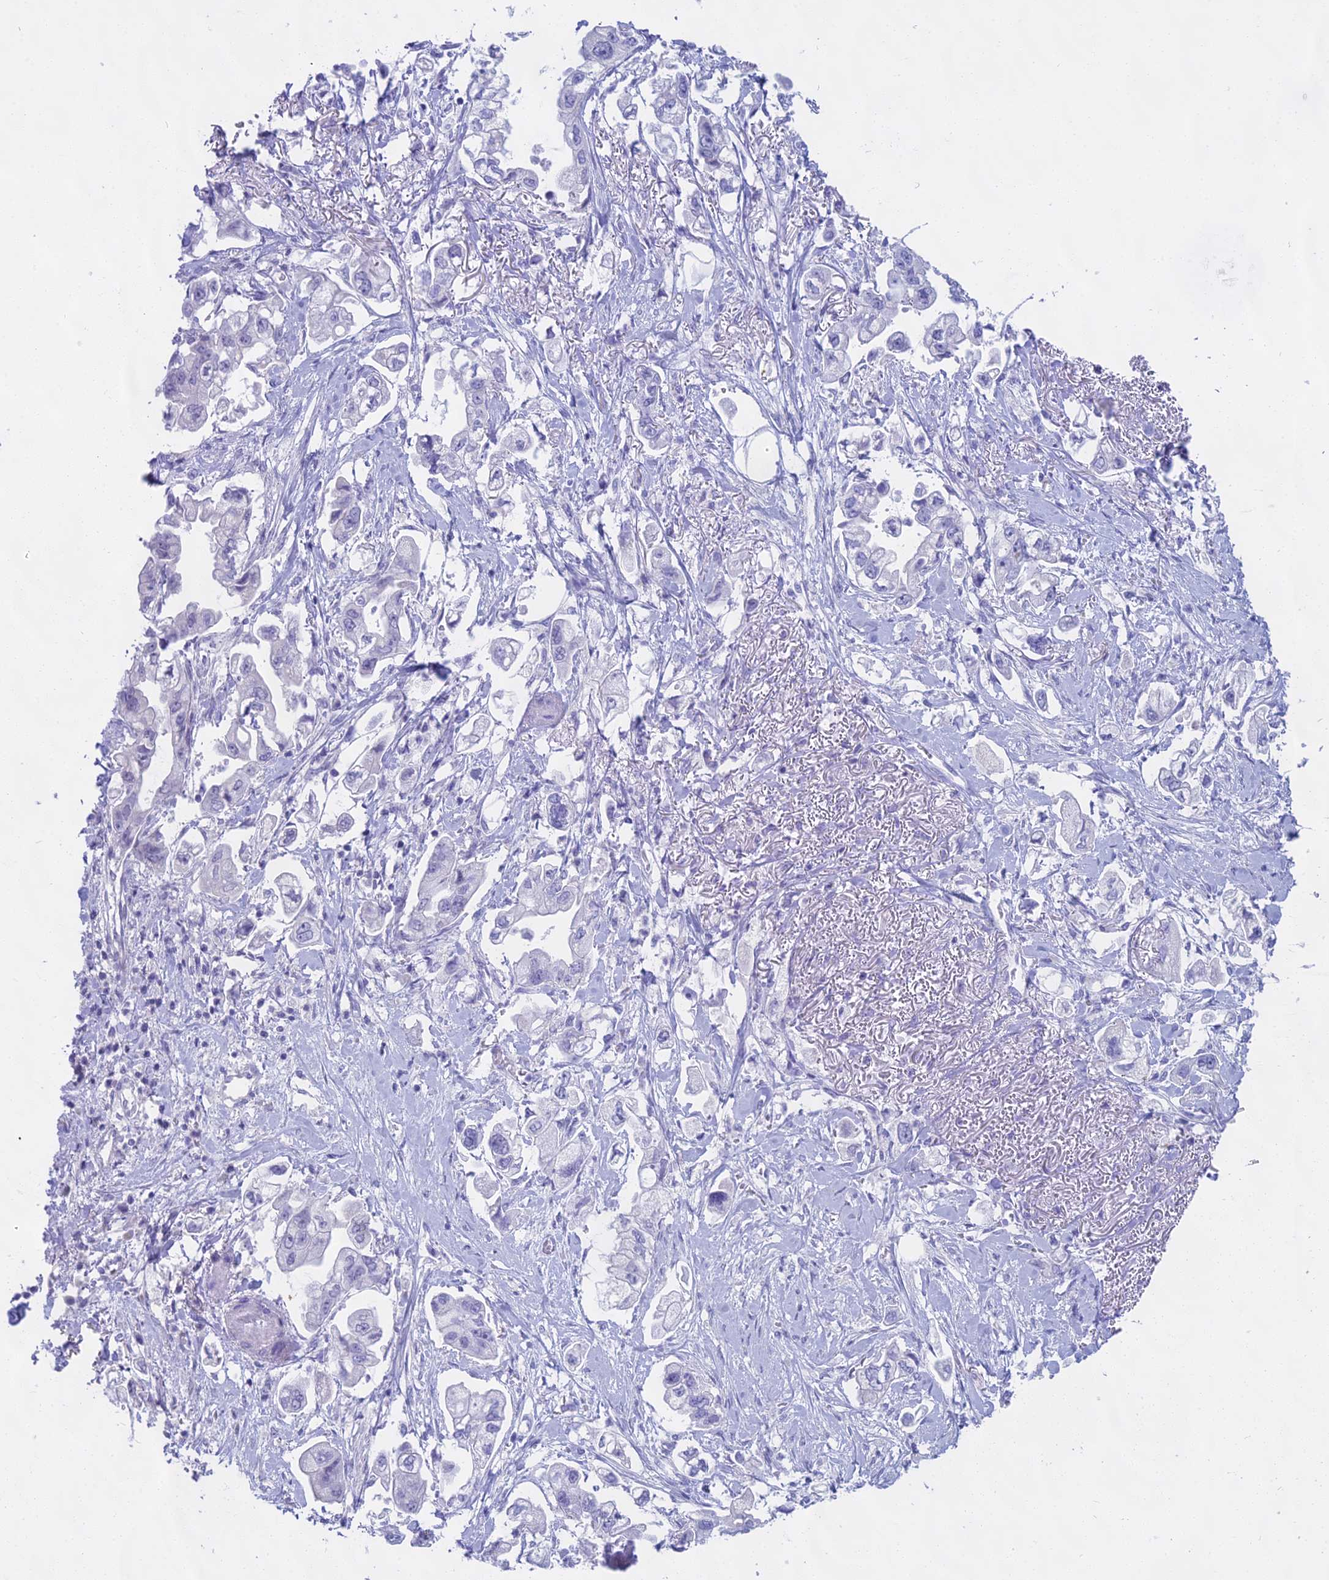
{"staining": {"intensity": "negative", "quantity": "none", "location": "none"}, "tissue": "stomach cancer", "cell_type": "Tumor cells", "image_type": "cancer", "snomed": [{"axis": "morphology", "description": "Adenocarcinoma, NOS"}, {"axis": "topography", "description": "Stomach"}], "caption": "Micrograph shows no significant protein staining in tumor cells of stomach cancer. (Immunohistochemistry (ihc), brightfield microscopy, high magnification).", "gene": "CGB2", "patient": {"sex": "male", "age": 62}}